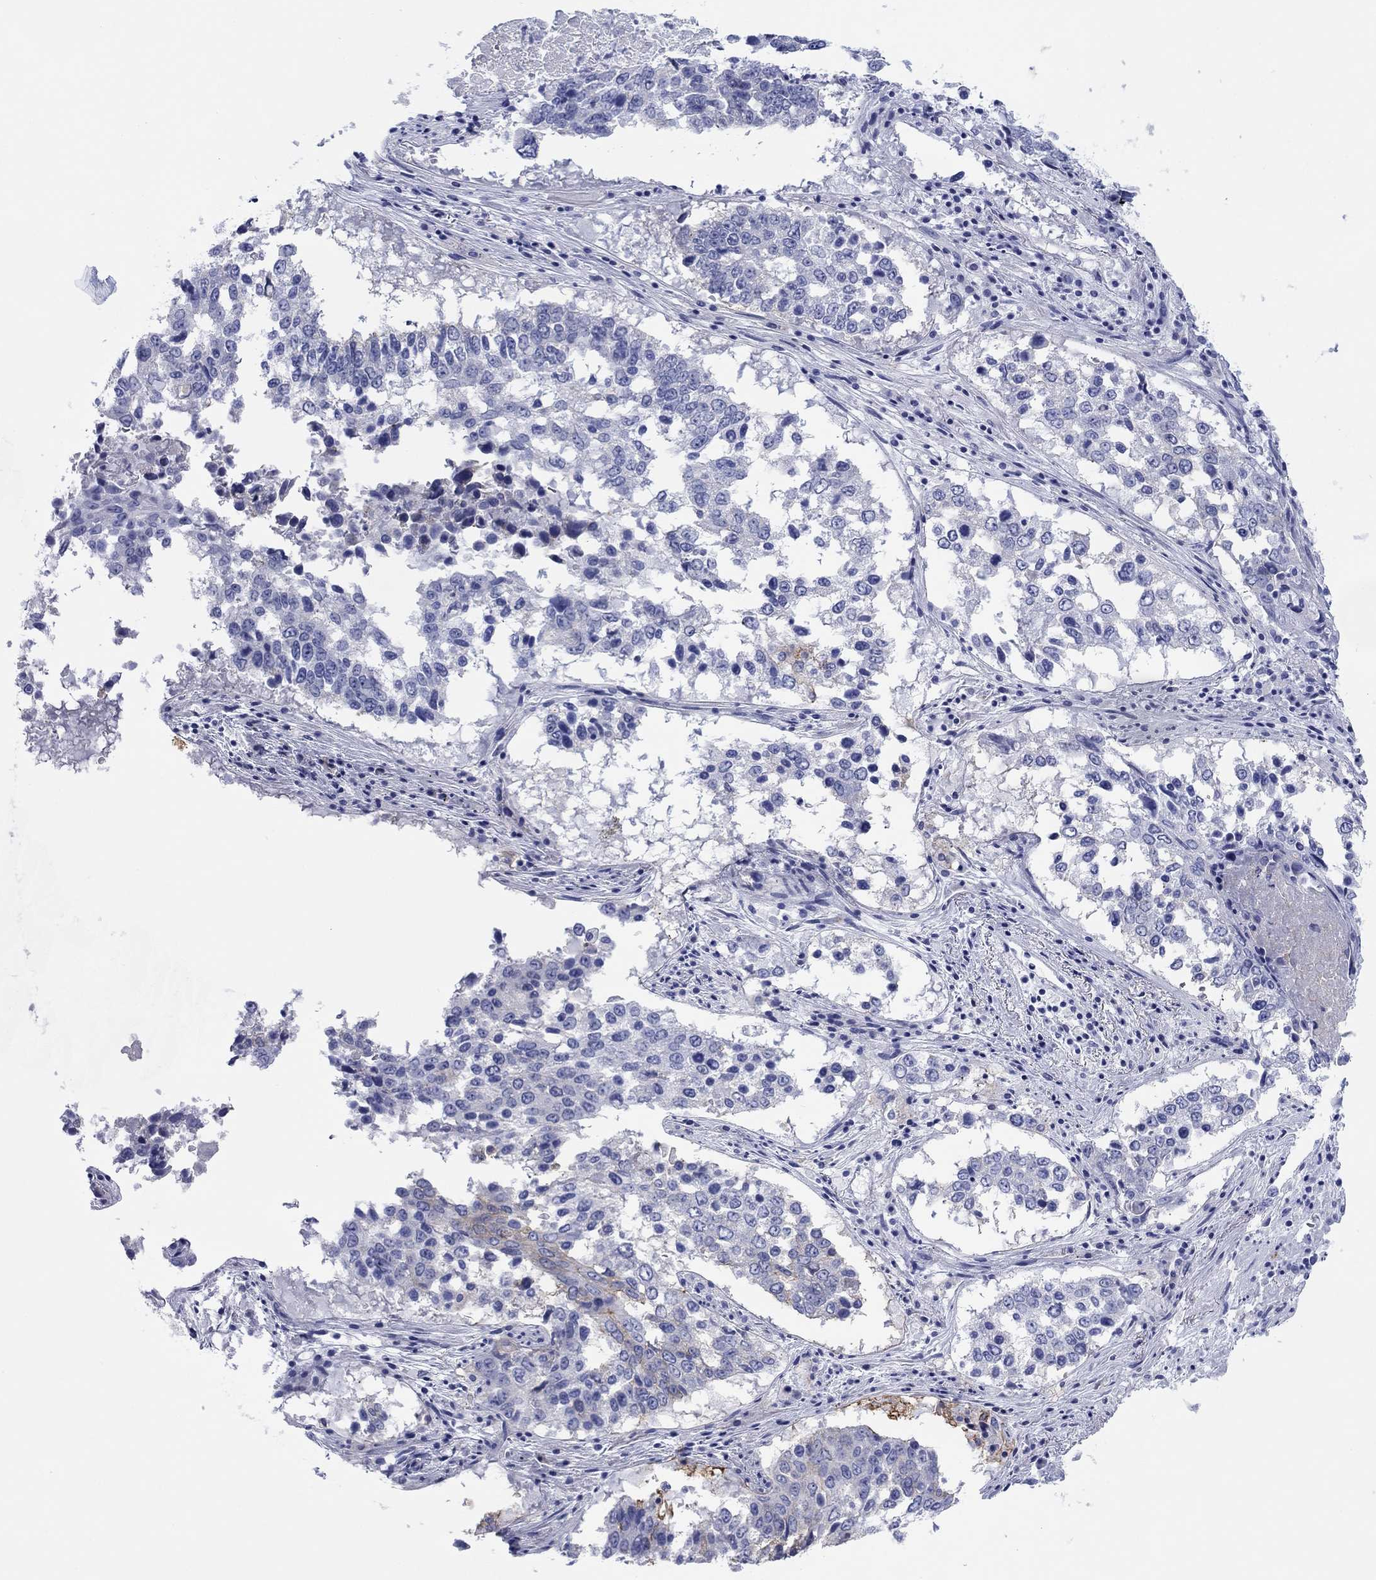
{"staining": {"intensity": "negative", "quantity": "none", "location": "none"}, "tissue": "lung cancer", "cell_type": "Tumor cells", "image_type": "cancer", "snomed": [{"axis": "morphology", "description": "Squamous cell carcinoma, NOS"}, {"axis": "topography", "description": "Lung"}], "caption": "An immunohistochemistry (IHC) histopathology image of lung cancer (squamous cell carcinoma) is shown. There is no staining in tumor cells of lung cancer (squamous cell carcinoma).", "gene": "ATP1B1", "patient": {"sex": "male", "age": 82}}